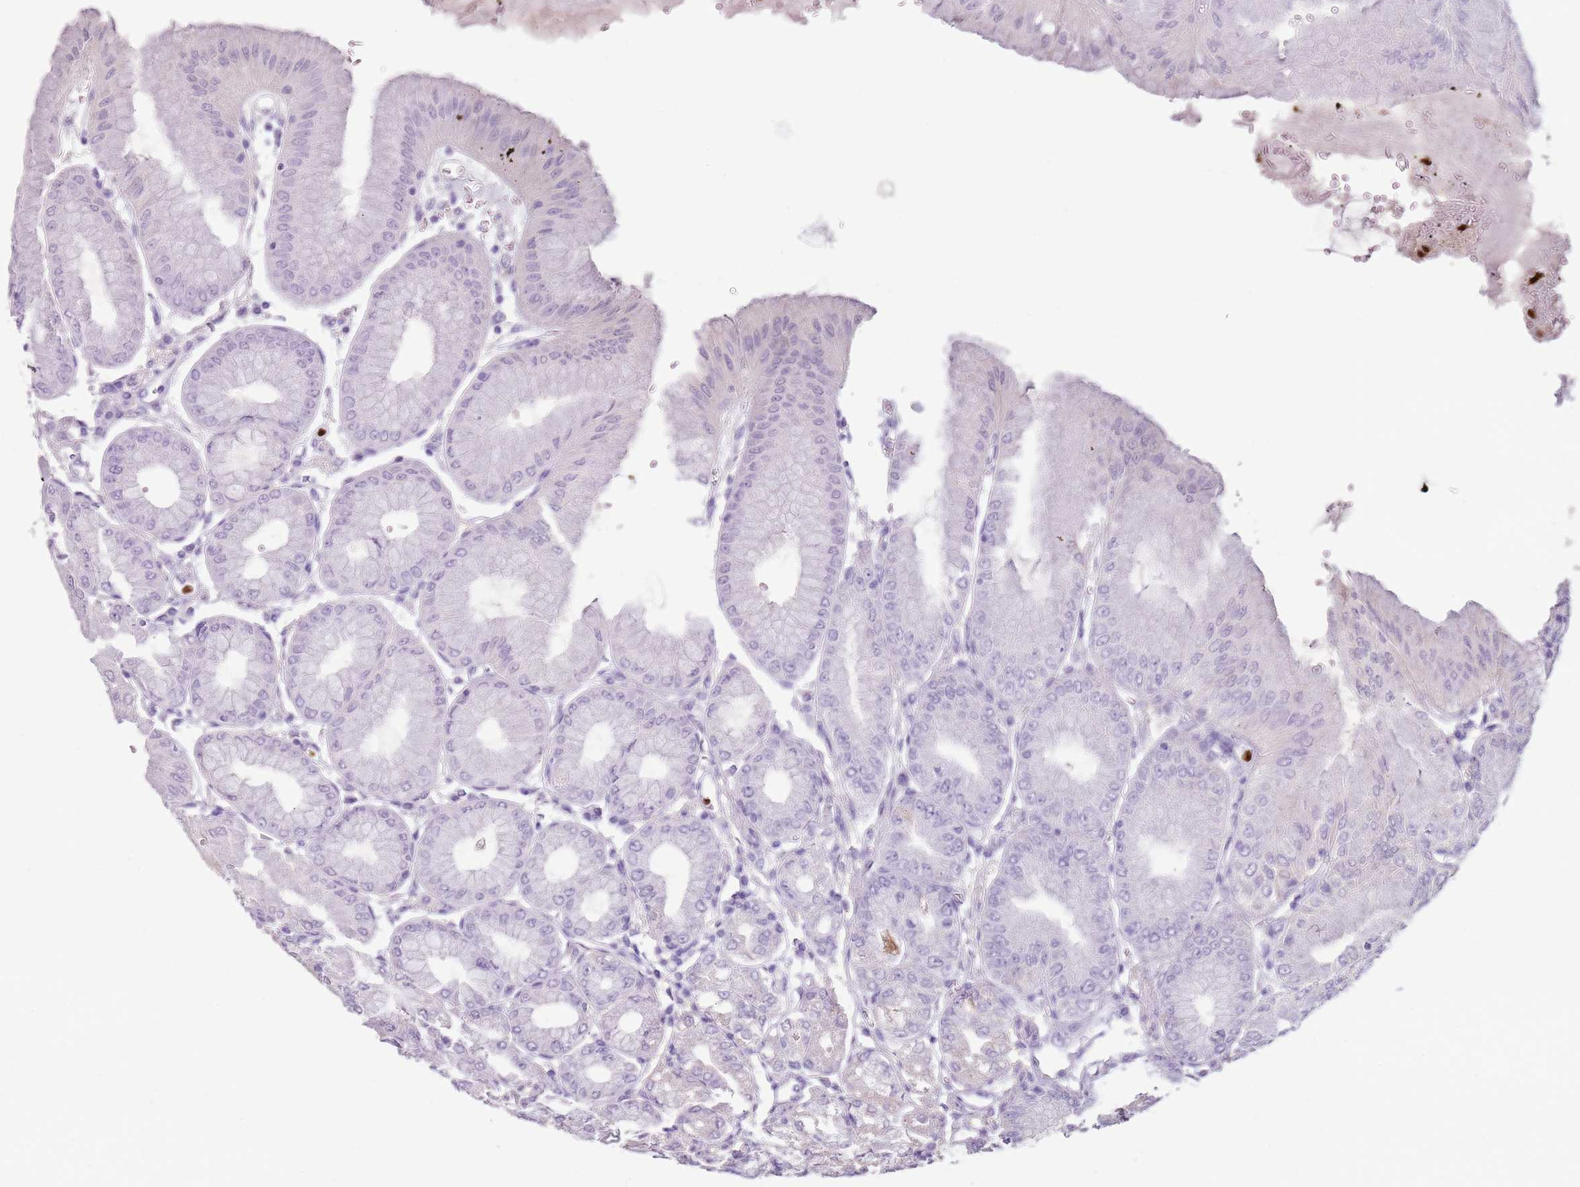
{"staining": {"intensity": "negative", "quantity": "none", "location": "none"}, "tissue": "stomach", "cell_type": "Glandular cells", "image_type": "normal", "snomed": [{"axis": "morphology", "description": "Normal tissue, NOS"}, {"axis": "topography", "description": "Stomach, lower"}], "caption": "Stomach stained for a protein using immunohistochemistry demonstrates no expression glandular cells.", "gene": "CELF6", "patient": {"sex": "male", "age": 71}}